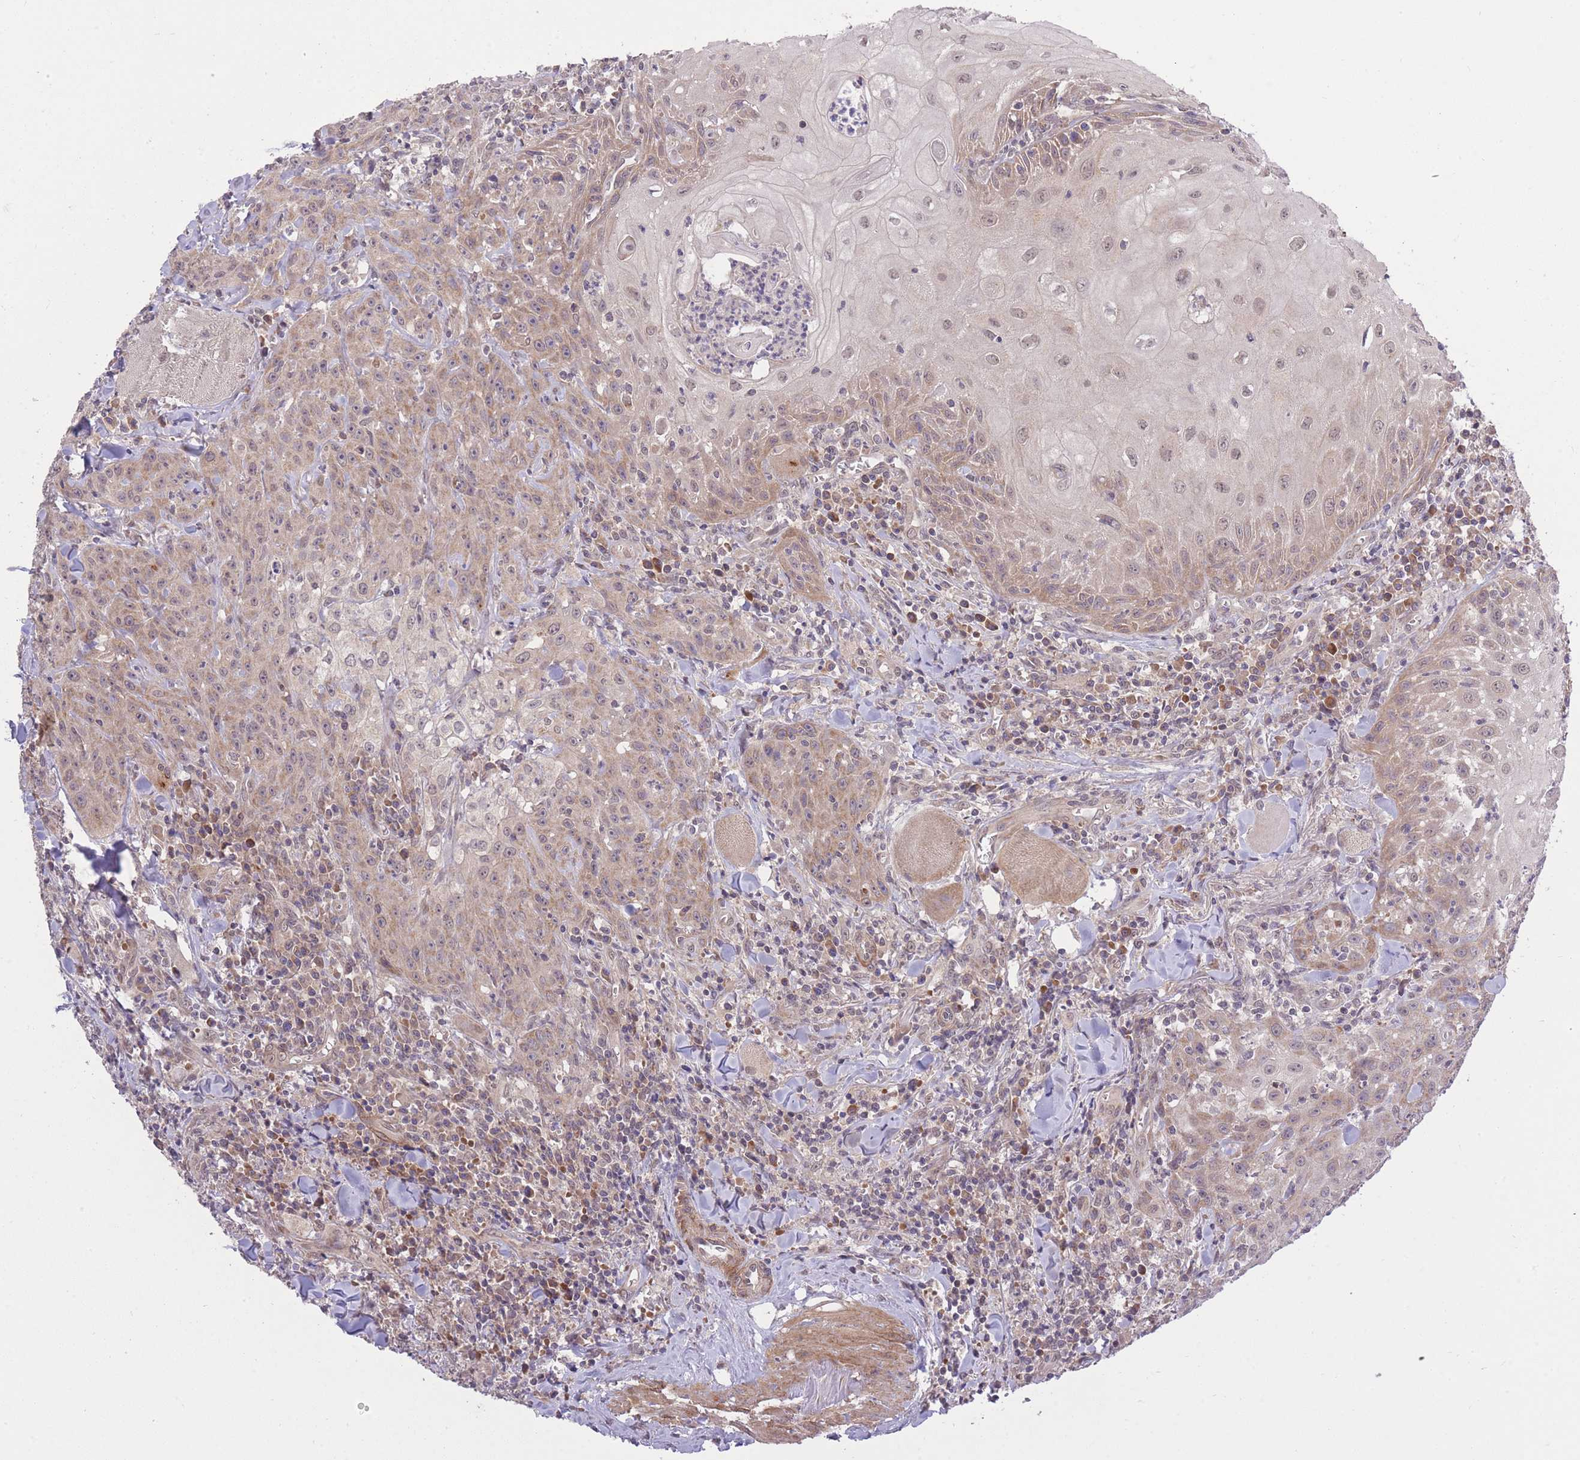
{"staining": {"intensity": "weak", "quantity": "25%-75%", "location": "cytoplasmic/membranous,nuclear"}, "tissue": "head and neck cancer", "cell_type": "Tumor cells", "image_type": "cancer", "snomed": [{"axis": "morphology", "description": "Normal tissue, NOS"}, {"axis": "morphology", "description": "Squamous cell carcinoma, NOS"}, {"axis": "topography", "description": "Oral tissue"}, {"axis": "topography", "description": "Head-Neck"}], "caption": "Approximately 25%-75% of tumor cells in human head and neck cancer (squamous cell carcinoma) reveal weak cytoplasmic/membranous and nuclear protein expression as visualized by brown immunohistochemical staining.", "gene": "ELOA2", "patient": {"sex": "female", "age": 70}}